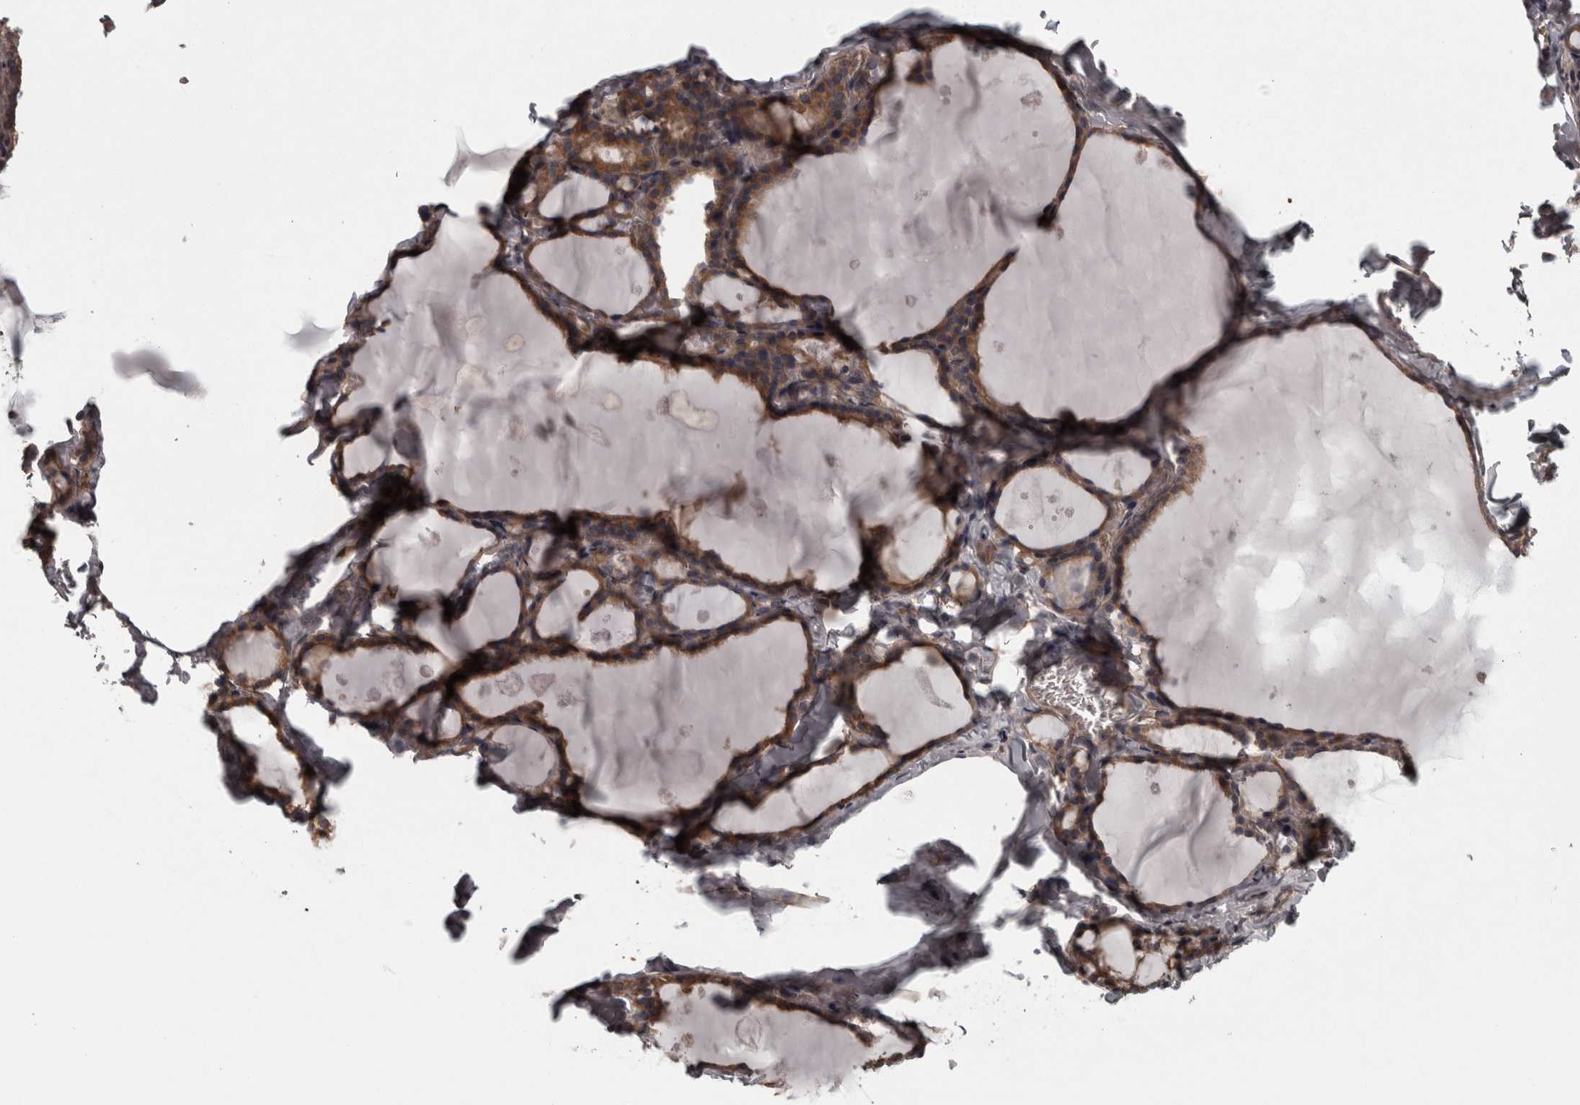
{"staining": {"intensity": "moderate", "quantity": ">75%", "location": "cytoplasmic/membranous"}, "tissue": "thyroid gland", "cell_type": "Glandular cells", "image_type": "normal", "snomed": [{"axis": "morphology", "description": "Normal tissue, NOS"}, {"axis": "topography", "description": "Thyroid gland"}], "caption": "A high-resolution photomicrograph shows immunohistochemistry staining of unremarkable thyroid gland, which exhibits moderate cytoplasmic/membranous positivity in approximately >75% of glandular cells. The staining was performed using DAB (3,3'-diaminobenzidine), with brown indicating positive protein expression. Nuclei are stained blue with hematoxylin.", "gene": "RSU1", "patient": {"sex": "male", "age": 56}}